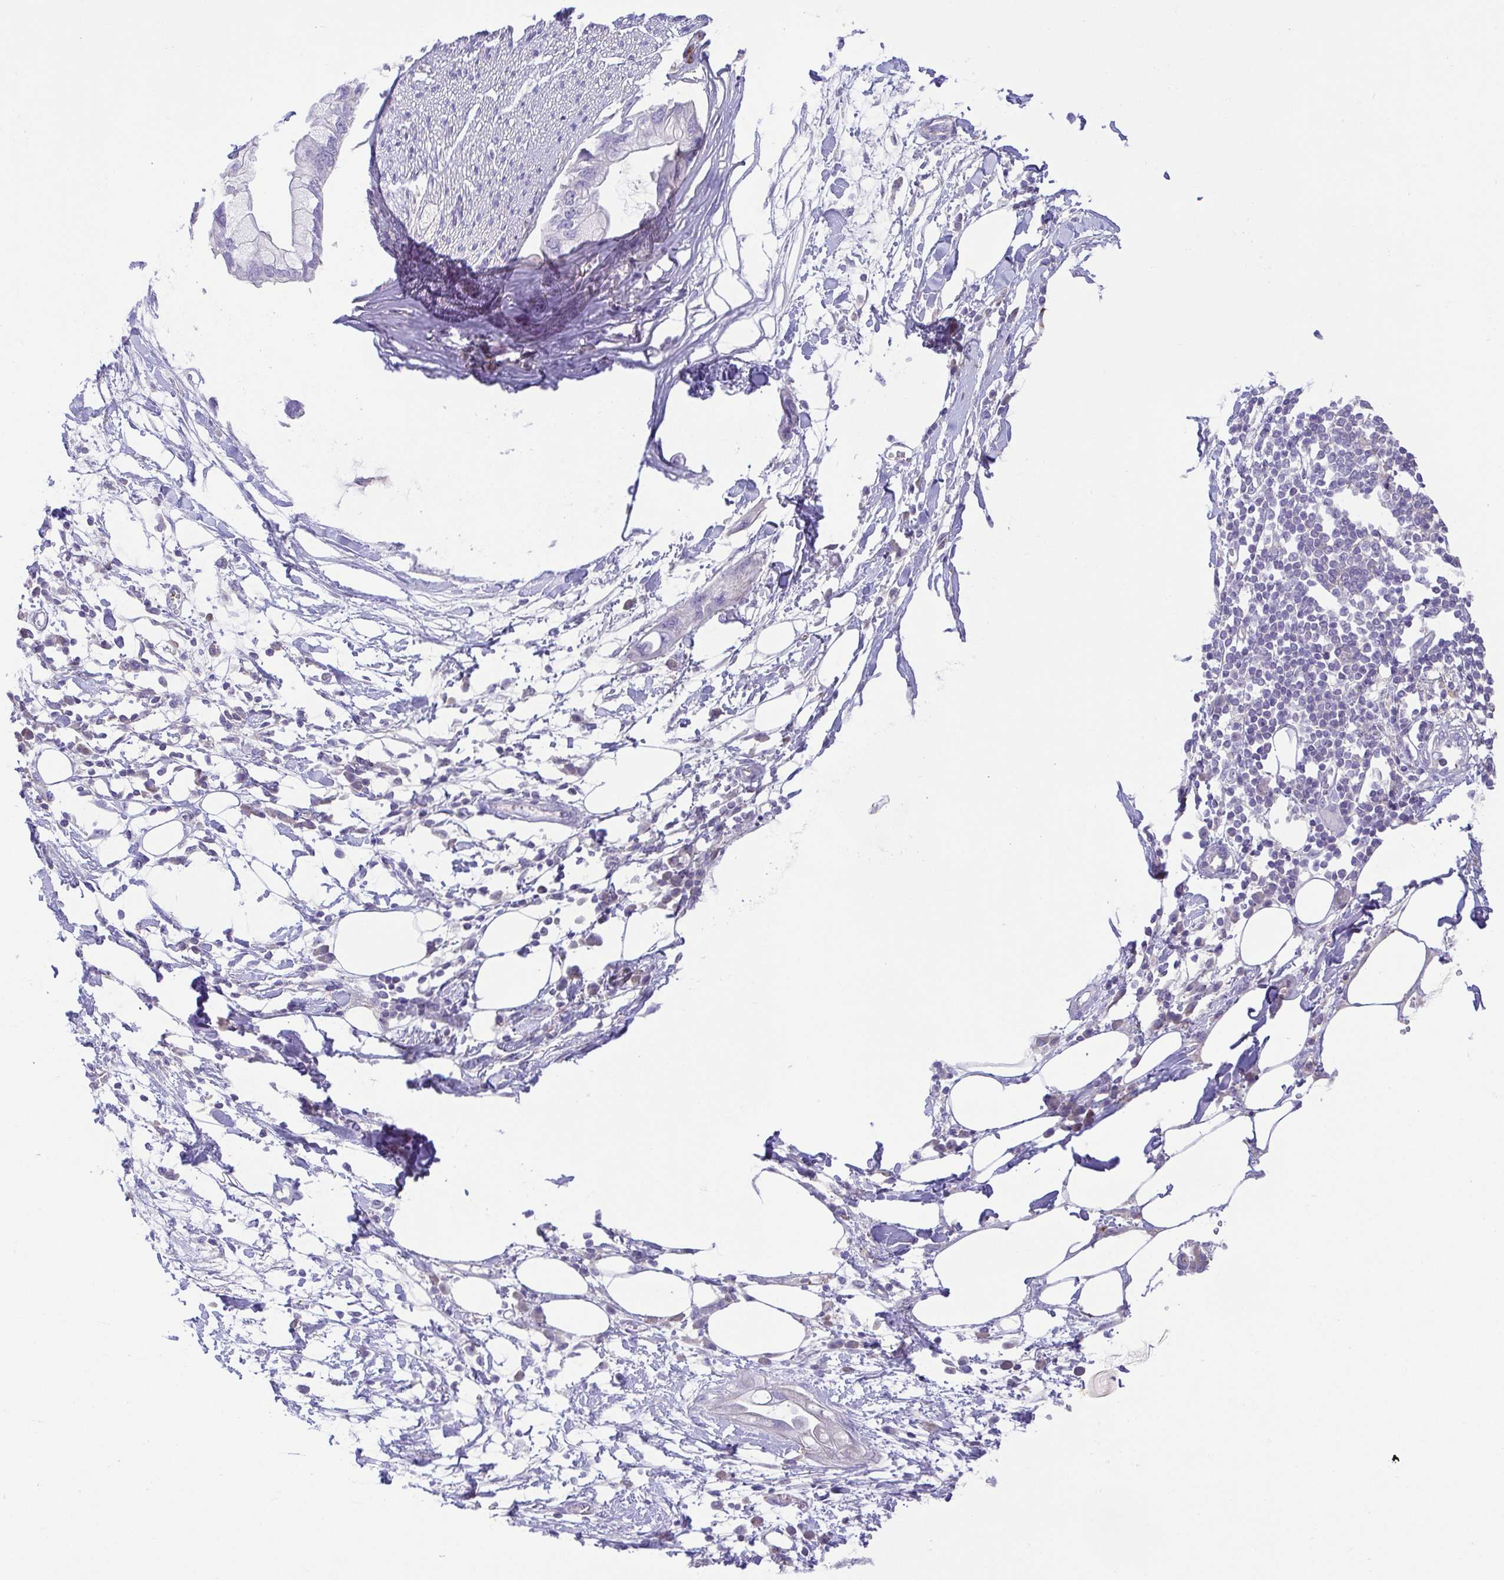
{"staining": {"intensity": "negative", "quantity": "none", "location": "none"}, "tissue": "pancreatic cancer", "cell_type": "Tumor cells", "image_type": "cancer", "snomed": [{"axis": "morphology", "description": "Adenocarcinoma, NOS"}, {"axis": "topography", "description": "Pancreas"}], "caption": "Immunohistochemistry of pancreatic adenocarcinoma shows no staining in tumor cells. Brightfield microscopy of immunohistochemistry stained with DAB (brown) and hematoxylin (blue), captured at high magnification.", "gene": "PRR14L", "patient": {"sex": "female", "age": 73}}